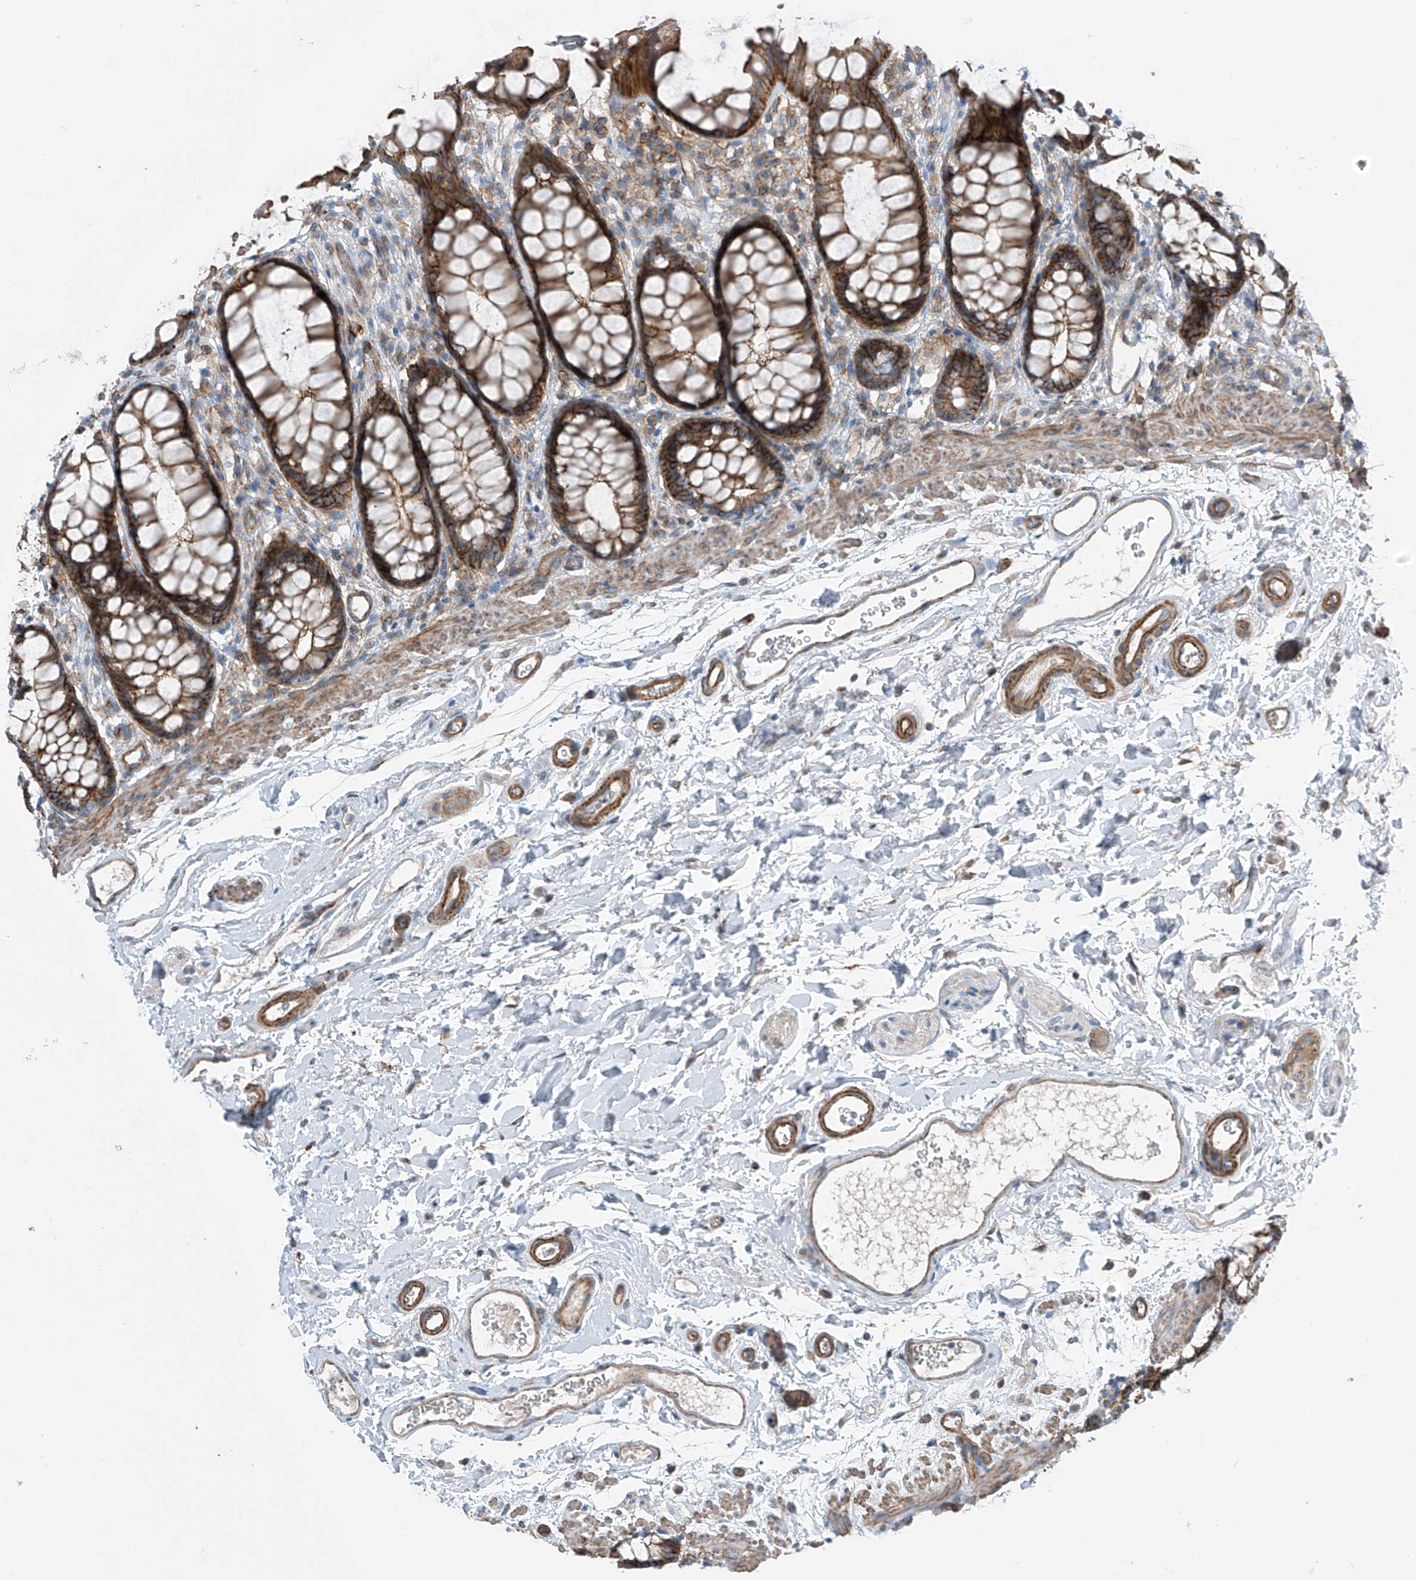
{"staining": {"intensity": "strong", "quantity": ">75%", "location": "cytoplasmic/membranous"}, "tissue": "rectum", "cell_type": "Glandular cells", "image_type": "normal", "snomed": [{"axis": "morphology", "description": "Normal tissue, NOS"}, {"axis": "topography", "description": "Rectum"}], "caption": "IHC of benign human rectum shows high levels of strong cytoplasmic/membranous positivity in approximately >75% of glandular cells. (Brightfield microscopy of DAB IHC at high magnification).", "gene": "SLC1A5", "patient": {"sex": "female", "age": 65}}